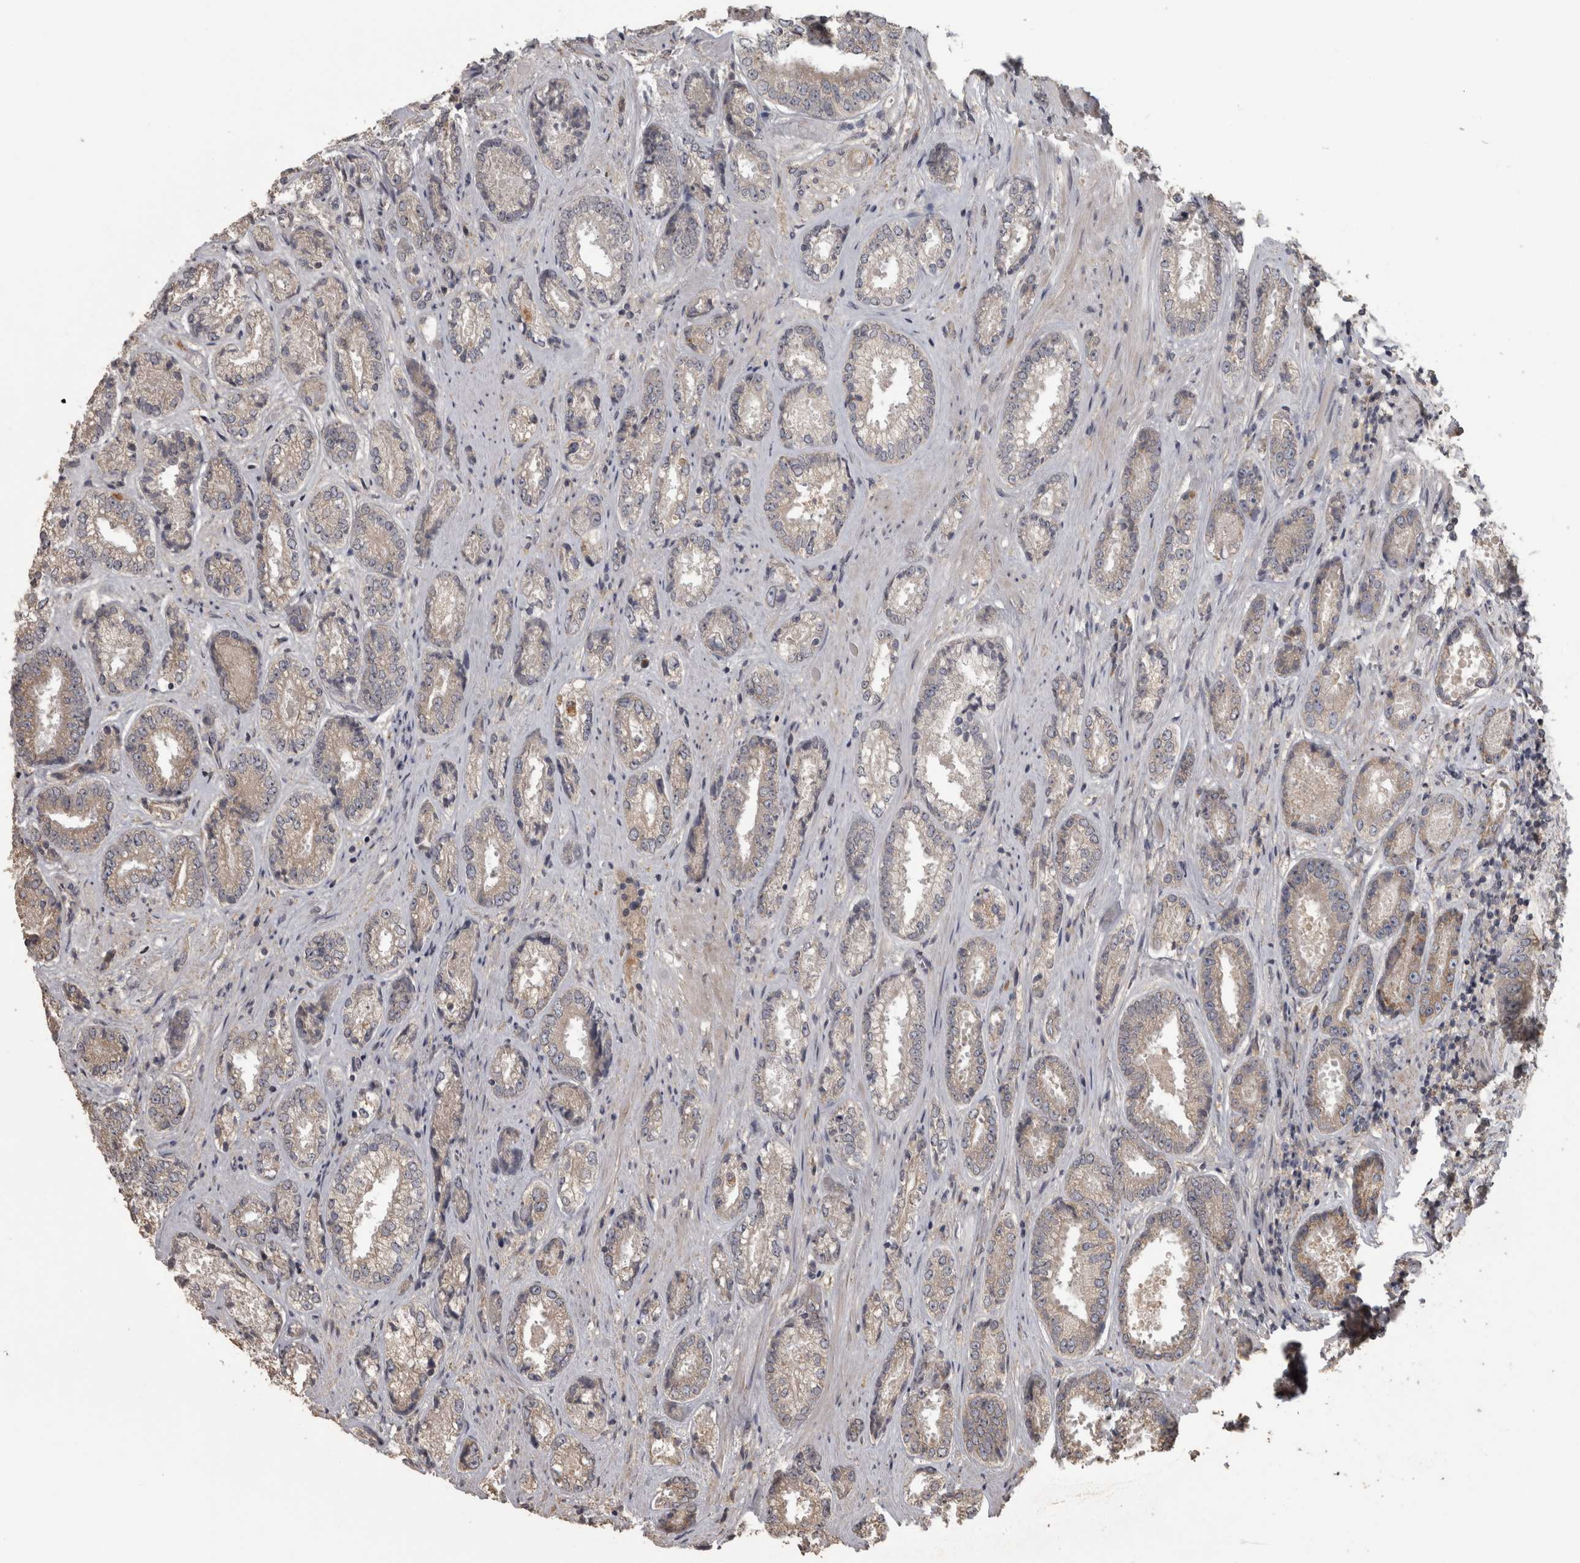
{"staining": {"intensity": "weak", "quantity": "<25%", "location": "cytoplasmic/membranous"}, "tissue": "prostate cancer", "cell_type": "Tumor cells", "image_type": "cancer", "snomed": [{"axis": "morphology", "description": "Adenocarcinoma, High grade"}, {"axis": "topography", "description": "Prostate"}], "caption": "An image of human prostate cancer is negative for staining in tumor cells.", "gene": "RAB29", "patient": {"sex": "male", "age": 61}}